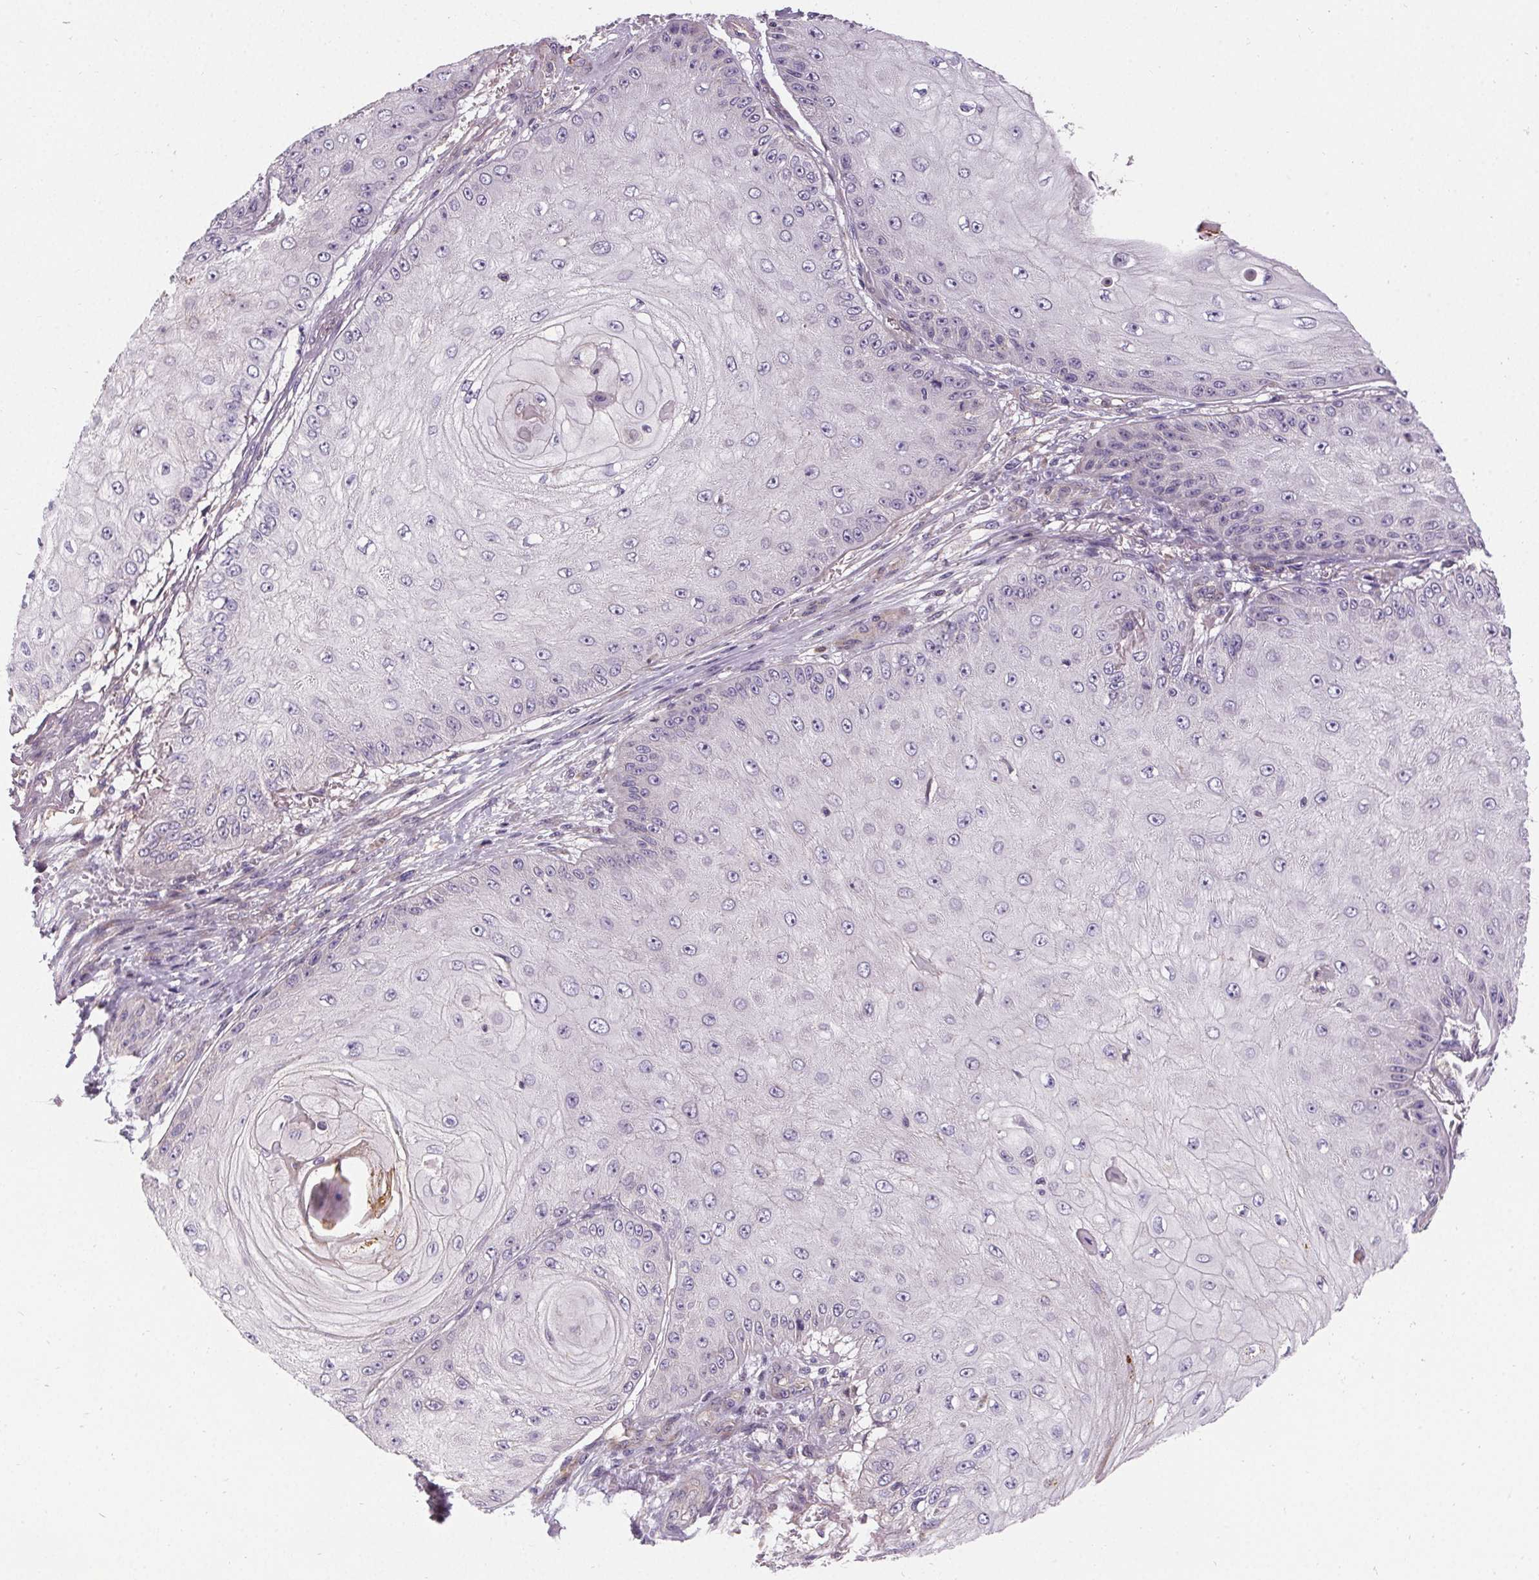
{"staining": {"intensity": "negative", "quantity": "none", "location": "none"}, "tissue": "skin cancer", "cell_type": "Tumor cells", "image_type": "cancer", "snomed": [{"axis": "morphology", "description": "Squamous cell carcinoma, NOS"}, {"axis": "topography", "description": "Skin"}], "caption": "This photomicrograph is of skin squamous cell carcinoma stained with immunohistochemistry to label a protein in brown with the nuclei are counter-stained blue. There is no positivity in tumor cells.", "gene": "APLP1", "patient": {"sex": "male", "age": 70}}